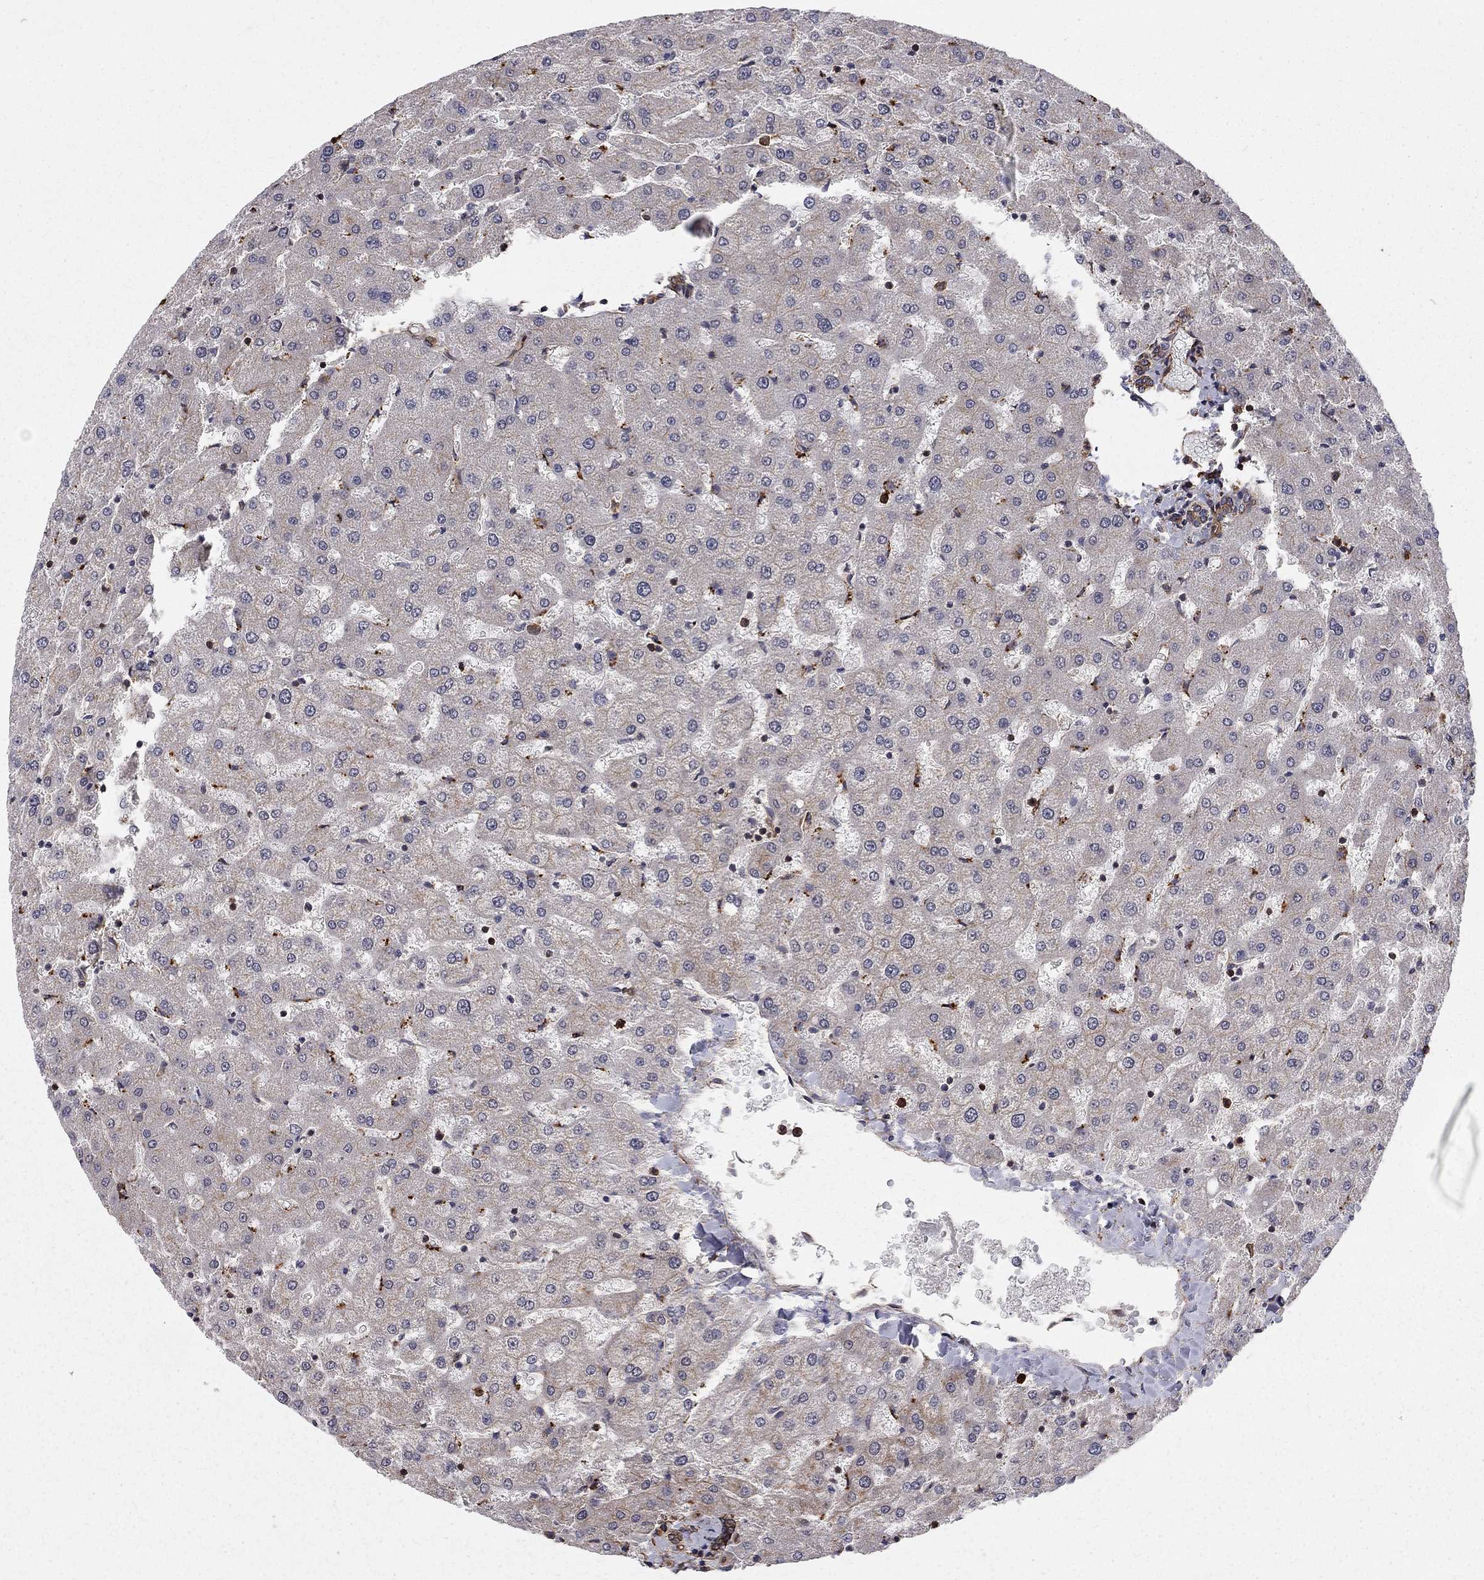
{"staining": {"intensity": "negative", "quantity": "none", "location": "none"}, "tissue": "liver", "cell_type": "Cholangiocytes", "image_type": "normal", "snomed": [{"axis": "morphology", "description": "Normal tissue, NOS"}, {"axis": "topography", "description": "Liver"}], "caption": "Immunohistochemistry of unremarkable liver demonstrates no expression in cholangiocytes.", "gene": "RASEF", "patient": {"sex": "female", "age": 50}}